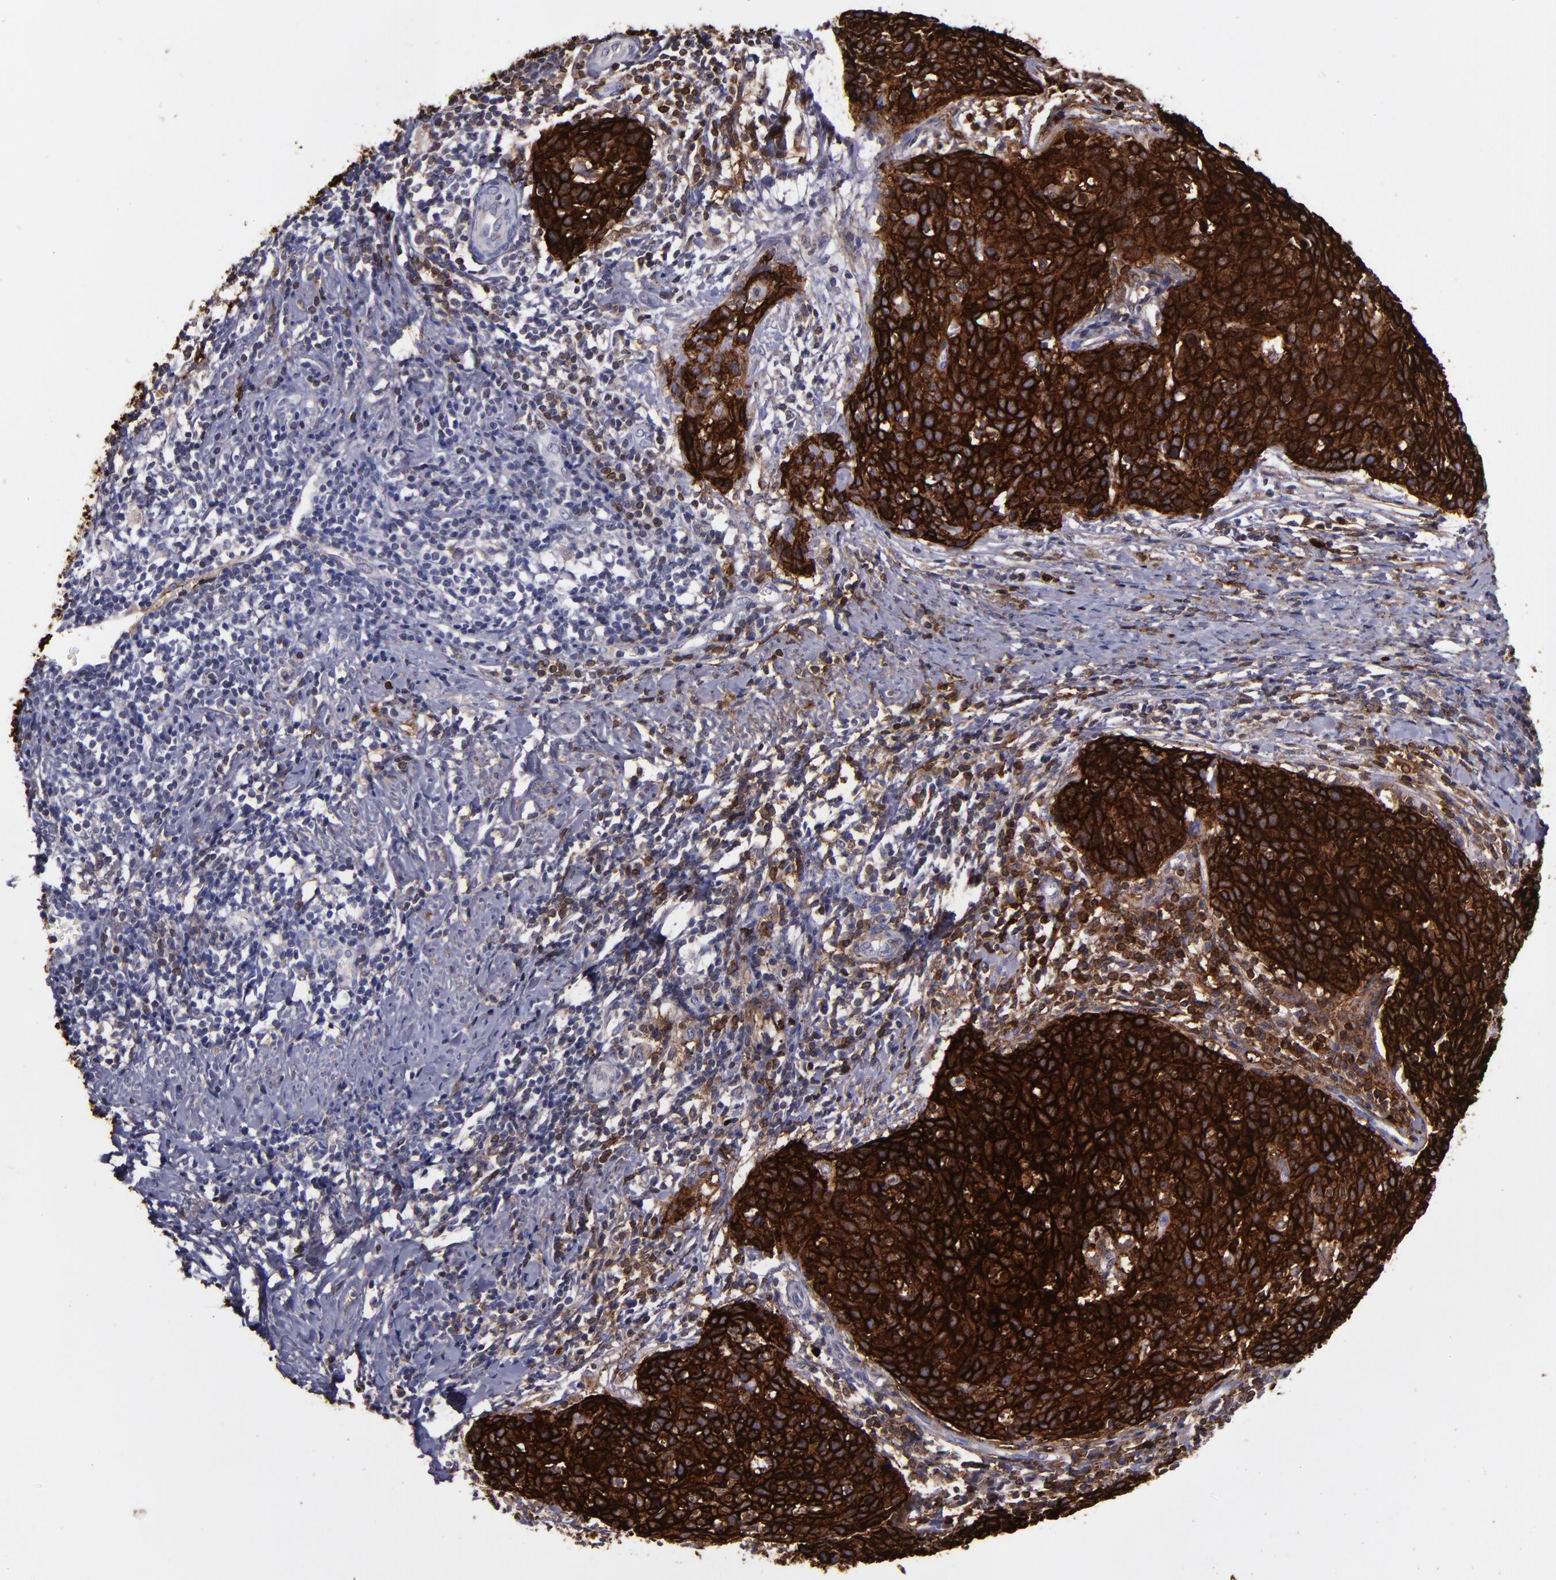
{"staining": {"intensity": "strong", "quantity": ">75%", "location": "cytoplasmic/membranous"}, "tissue": "cervical cancer", "cell_type": "Tumor cells", "image_type": "cancer", "snomed": [{"axis": "morphology", "description": "Squamous cell carcinoma, NOS"}, {"axis": "topography", "description": "Cervix"}], "caption": "Human cervical cancer stained with a brown dye displays strong cytoplasmic/membranous positive positivity in approximately >75% of tumor cells.", "gene": "MFGE8", "patient": {"sex": "female", "age": 38}}